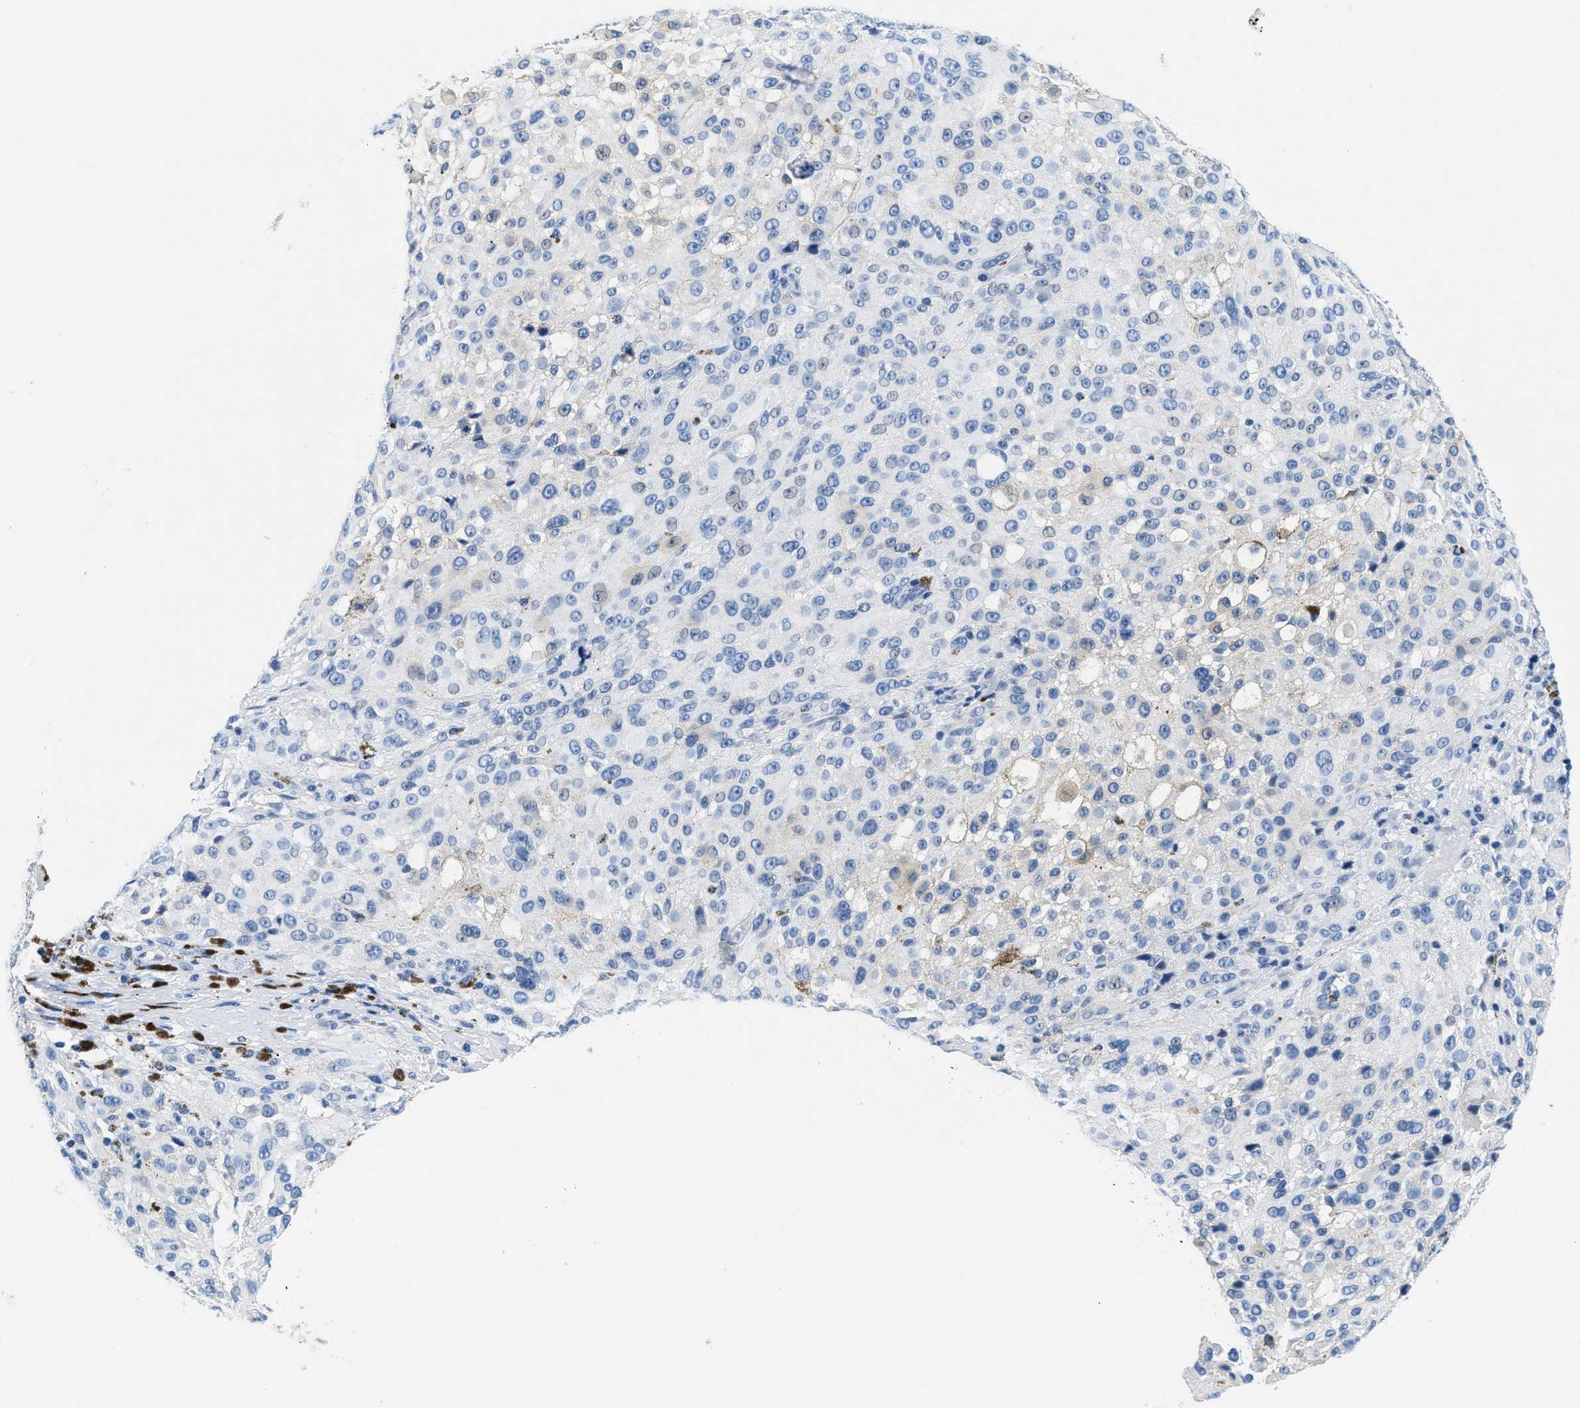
{"staining": {"intensity": "negative", "quantity": "none", "location": "none"}, "tissue": "melanoma", "cell_type": "Tumor cells", "image_type": "cancer", "snomed": [{"axis": "morphology", "description": "Necrosis, NOS"}, {"axis": "morphology", "description": "Malignant melanoma, NOS"}, {"axis": "topography", "description": "Skin"}], "caption": "The histopathology image shows no significant expression in tumor cells of malignant melanoma.", "gene": "GSTM3", "patient": {"sex": "female", "age": 87}}